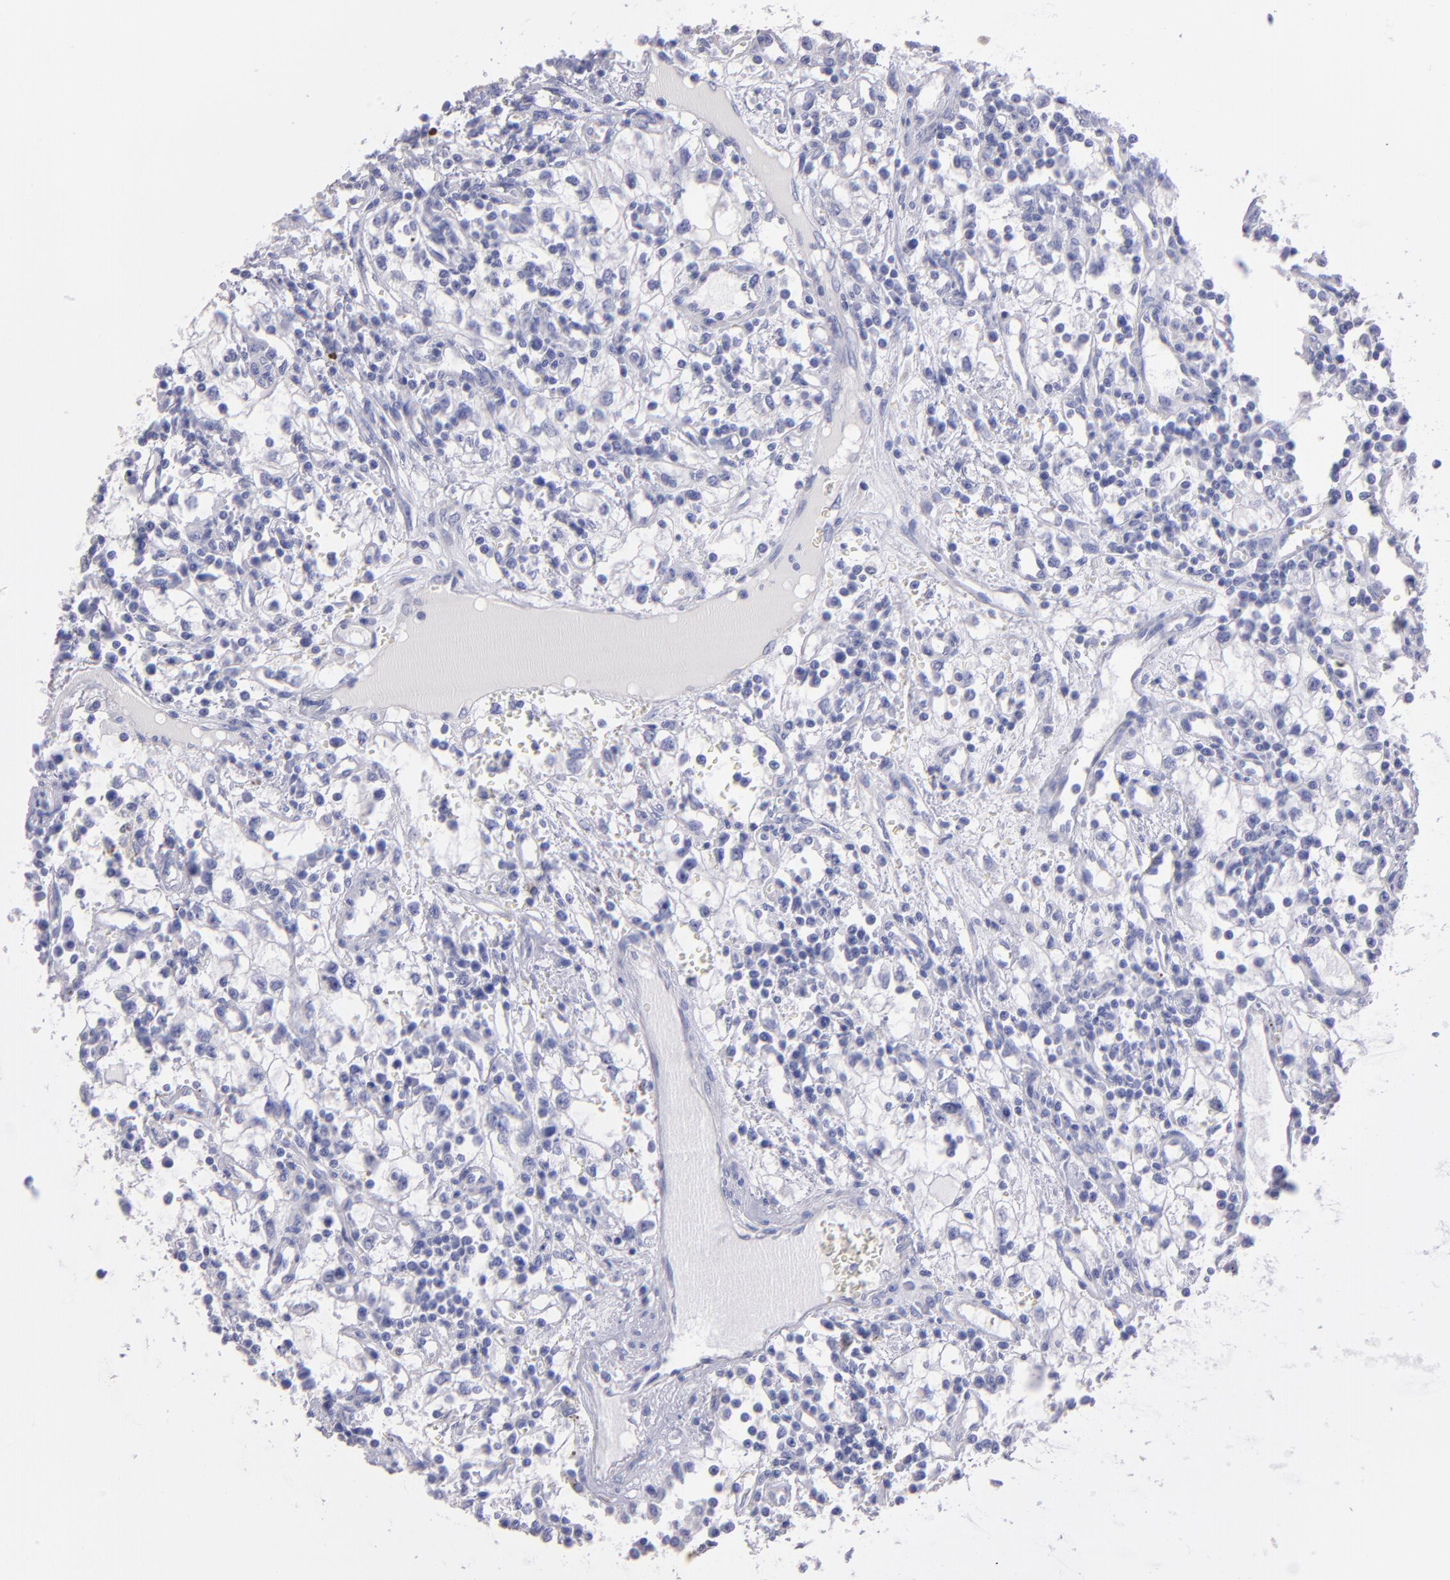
{"staining": {"intensity": "negative", "quantity": "none", "location": "none"}, "tissue": "renal cancer", "cell_type": "Tumor cells", "image_type": "cancer", "snomed": [{"axis": "morphology", "description": "Adenocarcinoma, NOS"}, {"axis": "topography", "description": "Kidney"}], "caption": "DAB immunohistochemical staining of adenocarcinoma (renal) shows no significant expression in tumor cells. (DAB (3,3'-diaminobenzidine) immunohistochemistry visualized using brightfield microscopy, high magnification).", "gene": "TG", "patient": {"sex": "male", "age": 82}}